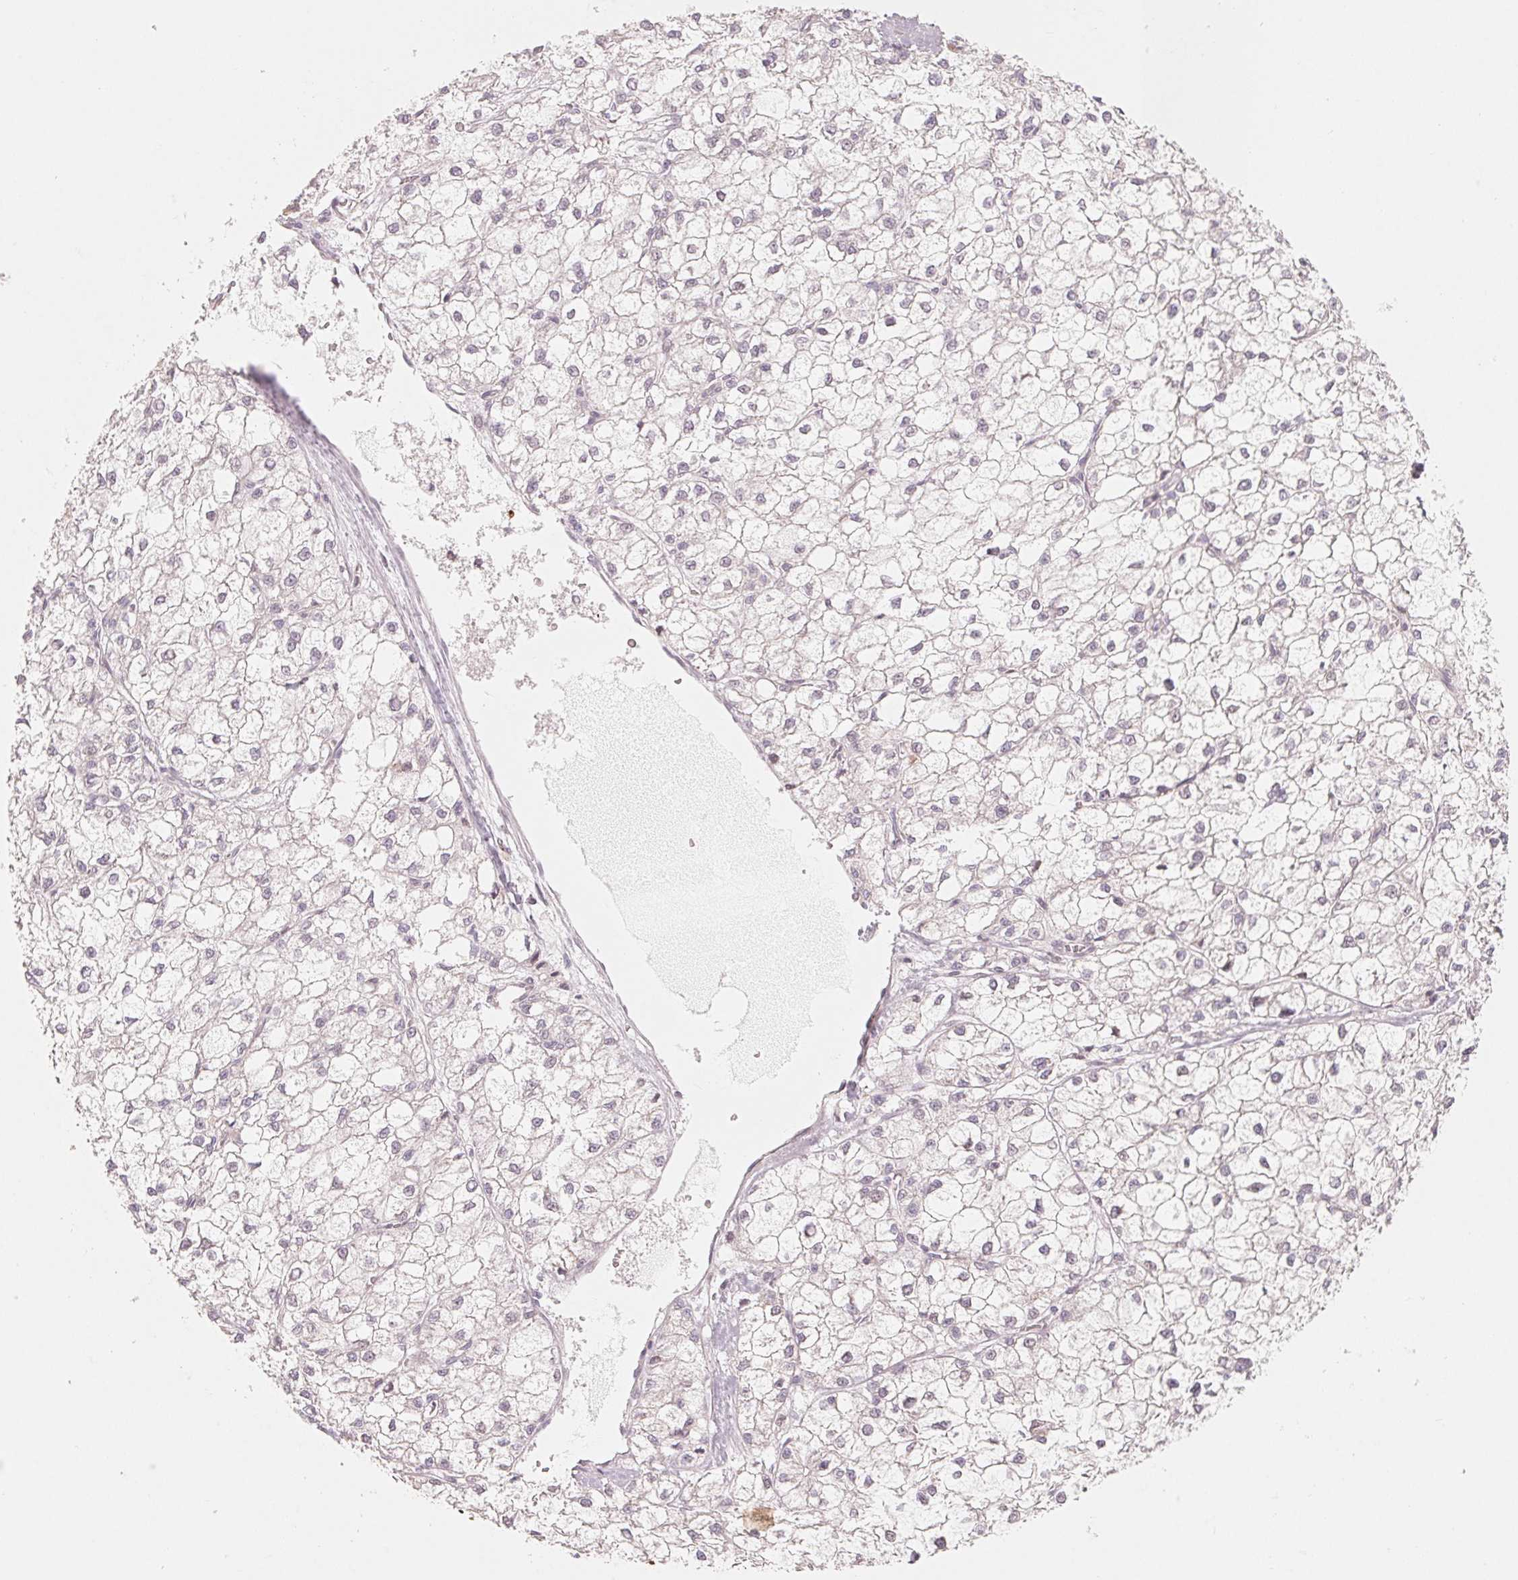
{"staining": {"intensity": "negative", "quantity": "none", "location": "none"}, "tissue": "liver cancer", "cell_type": "Tumor cells", "image_type": "cancer", "snomed": [{"axis": "morphology", "description": "Carcinoma, Hepatocellular, NOS"}, {"axis": "topography", "description": "Liver"}], "caption": "This is an IHC micrograph of liver cancer. There is no positivity in tumor cells.", "gene": "DENND2C", "patient": {"sex": "female", "age": 43}}